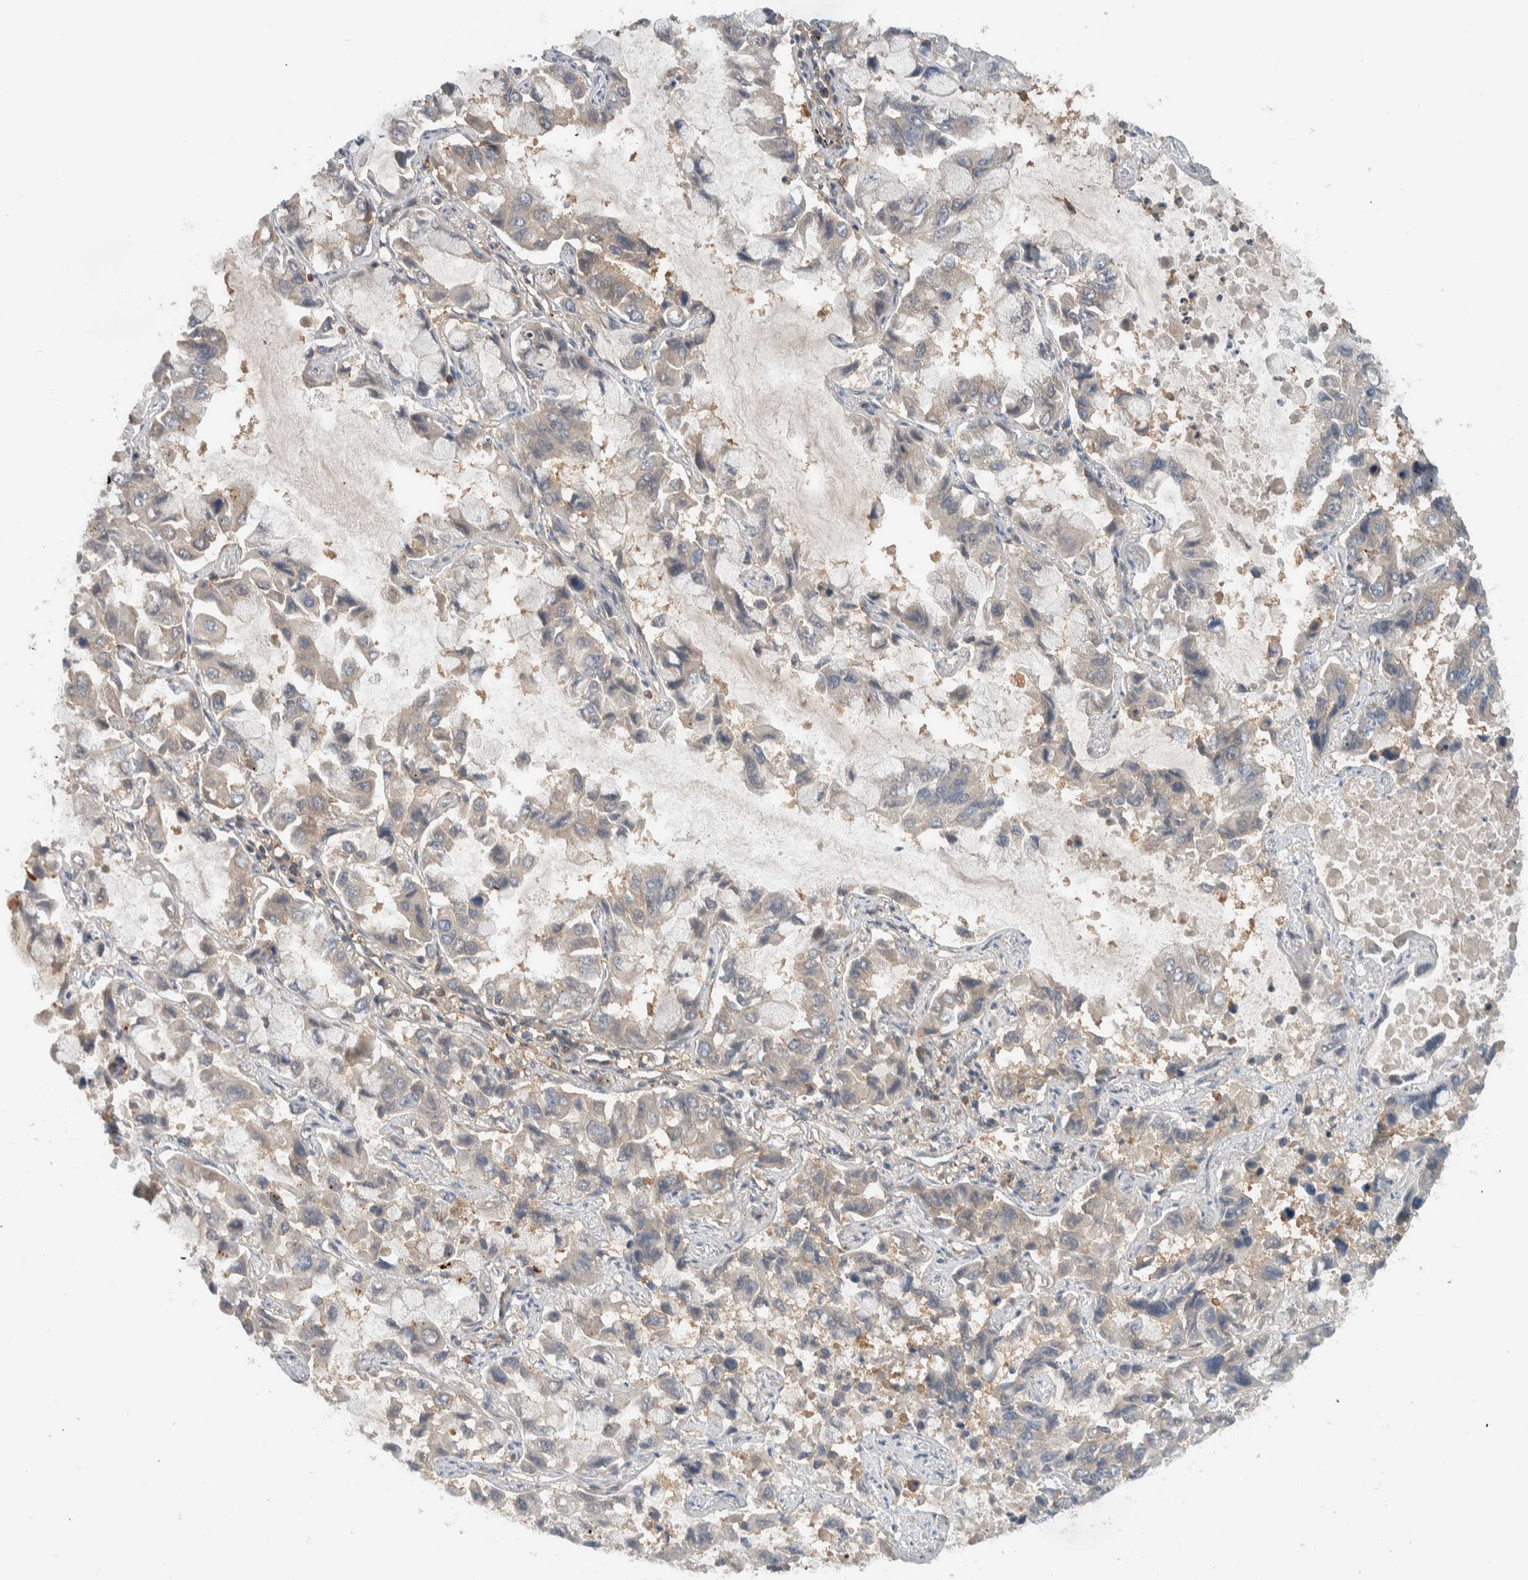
{"staining": {"intensity": "negative", "quantity": "none", "location": "none"}, "tissue": "lung cancer", "cell_type": "Tumor cells", "image_type": "cancer", "snomed": [{"axis": "morphology", "description": "Adenocarcinoma, NOS"}, {"axis": "topography", "description": "Lung"}], "caption": "High power microscopy micrograph of an immunohistochemistry (IHC) histopathology image of lung cancer, revealing no significant positivity in tumor cells.", "gene": "MPRIP", "patient": {"sex": "male", "age": 64}}